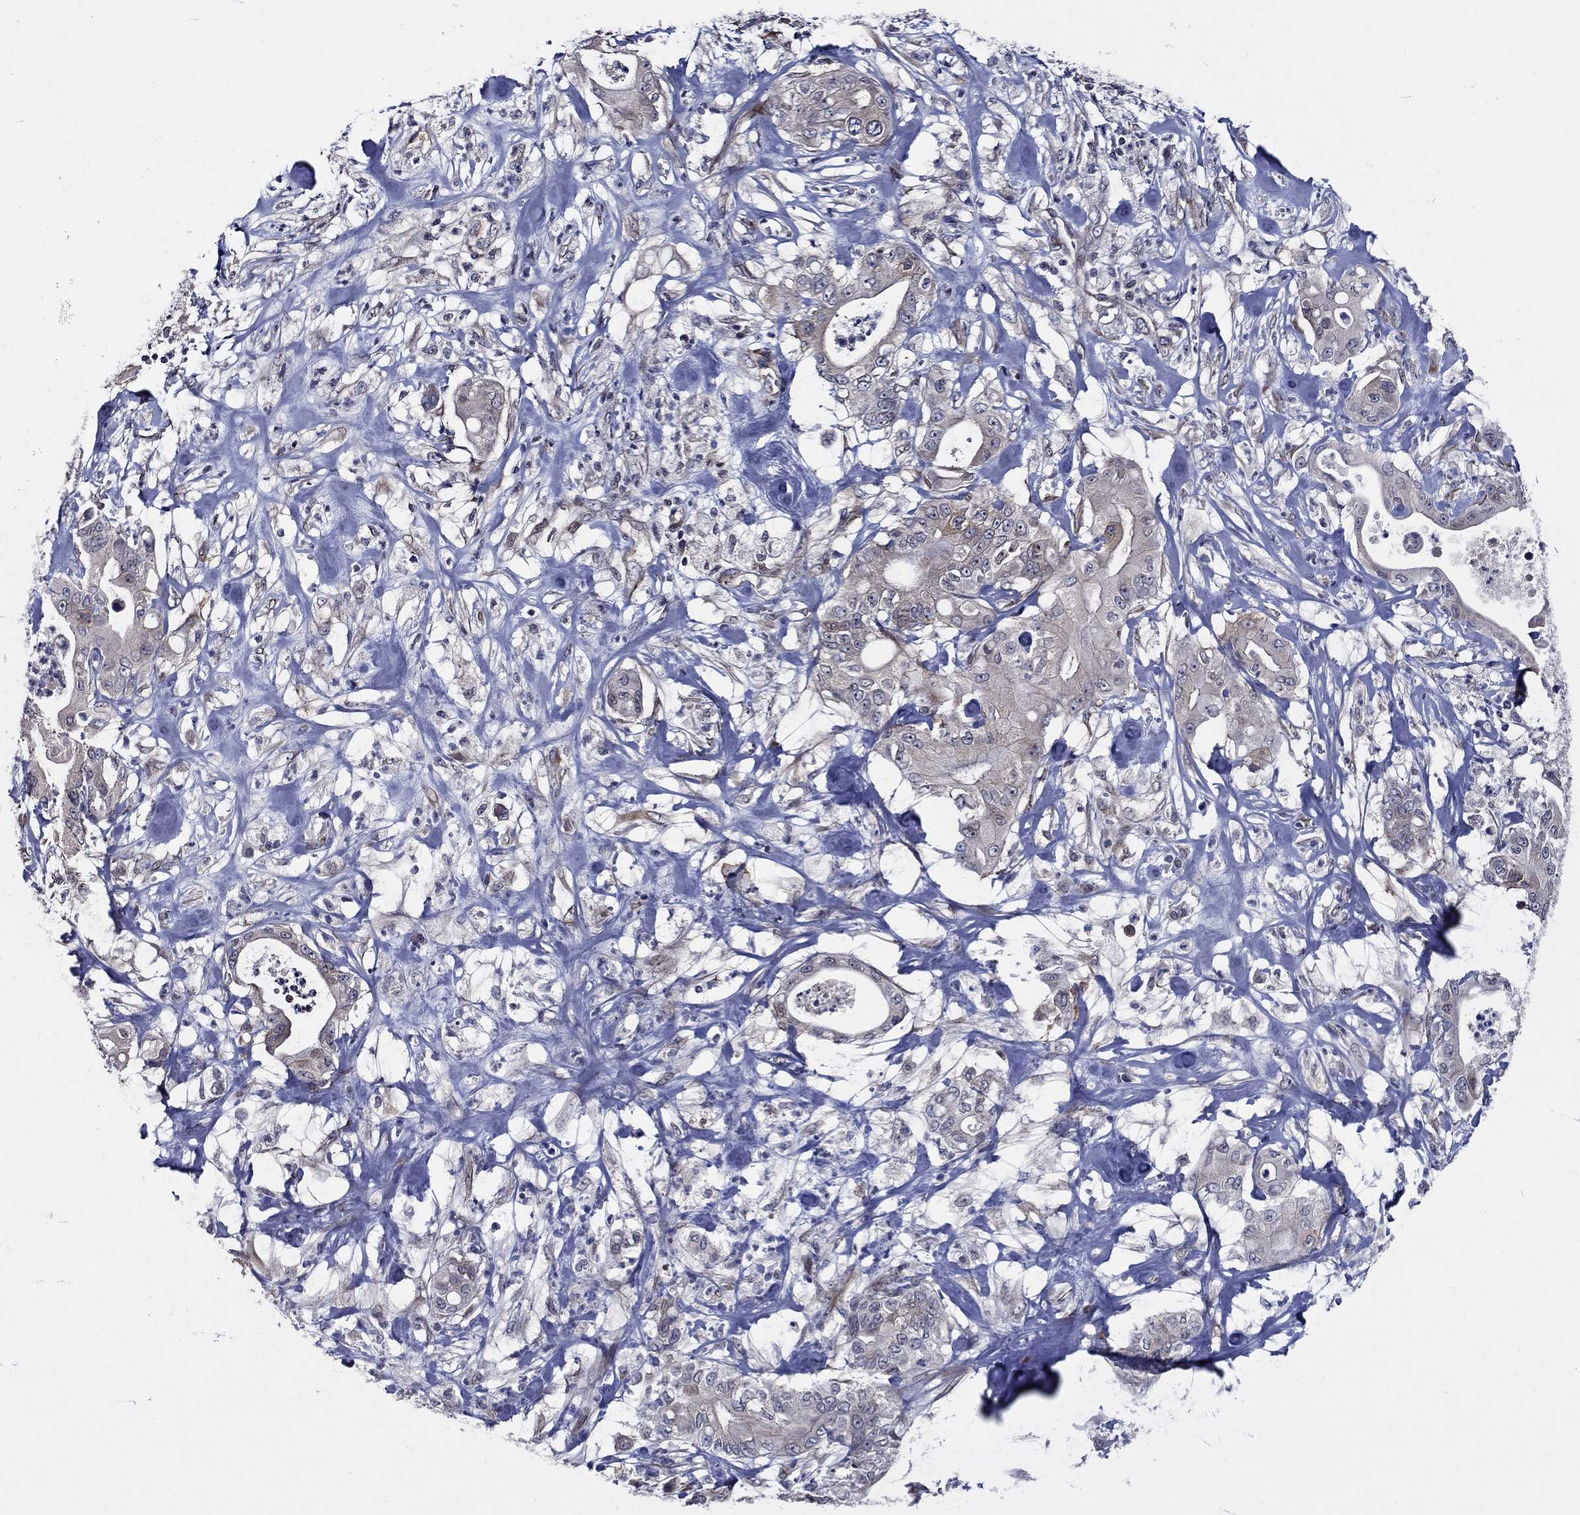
{"staining": {"intensity": "weak", "quantity": "<25%", "location": "cytoplasmic/membranous"}, "tissue": "pancreatic cancer", "cell_type": "Tumor cells", "image_type": "cancer", "snomed": [{"axis": "morphology", "description": "Adenocarcinoma, NOS"}, {"axis": "topography", "description": "Pancreas"}], "caption": "There is no significant positivity in tumor cells of pancreatic cancer.", "gene": "CETN3", "patient": {"sex": "male", "age": 71}}